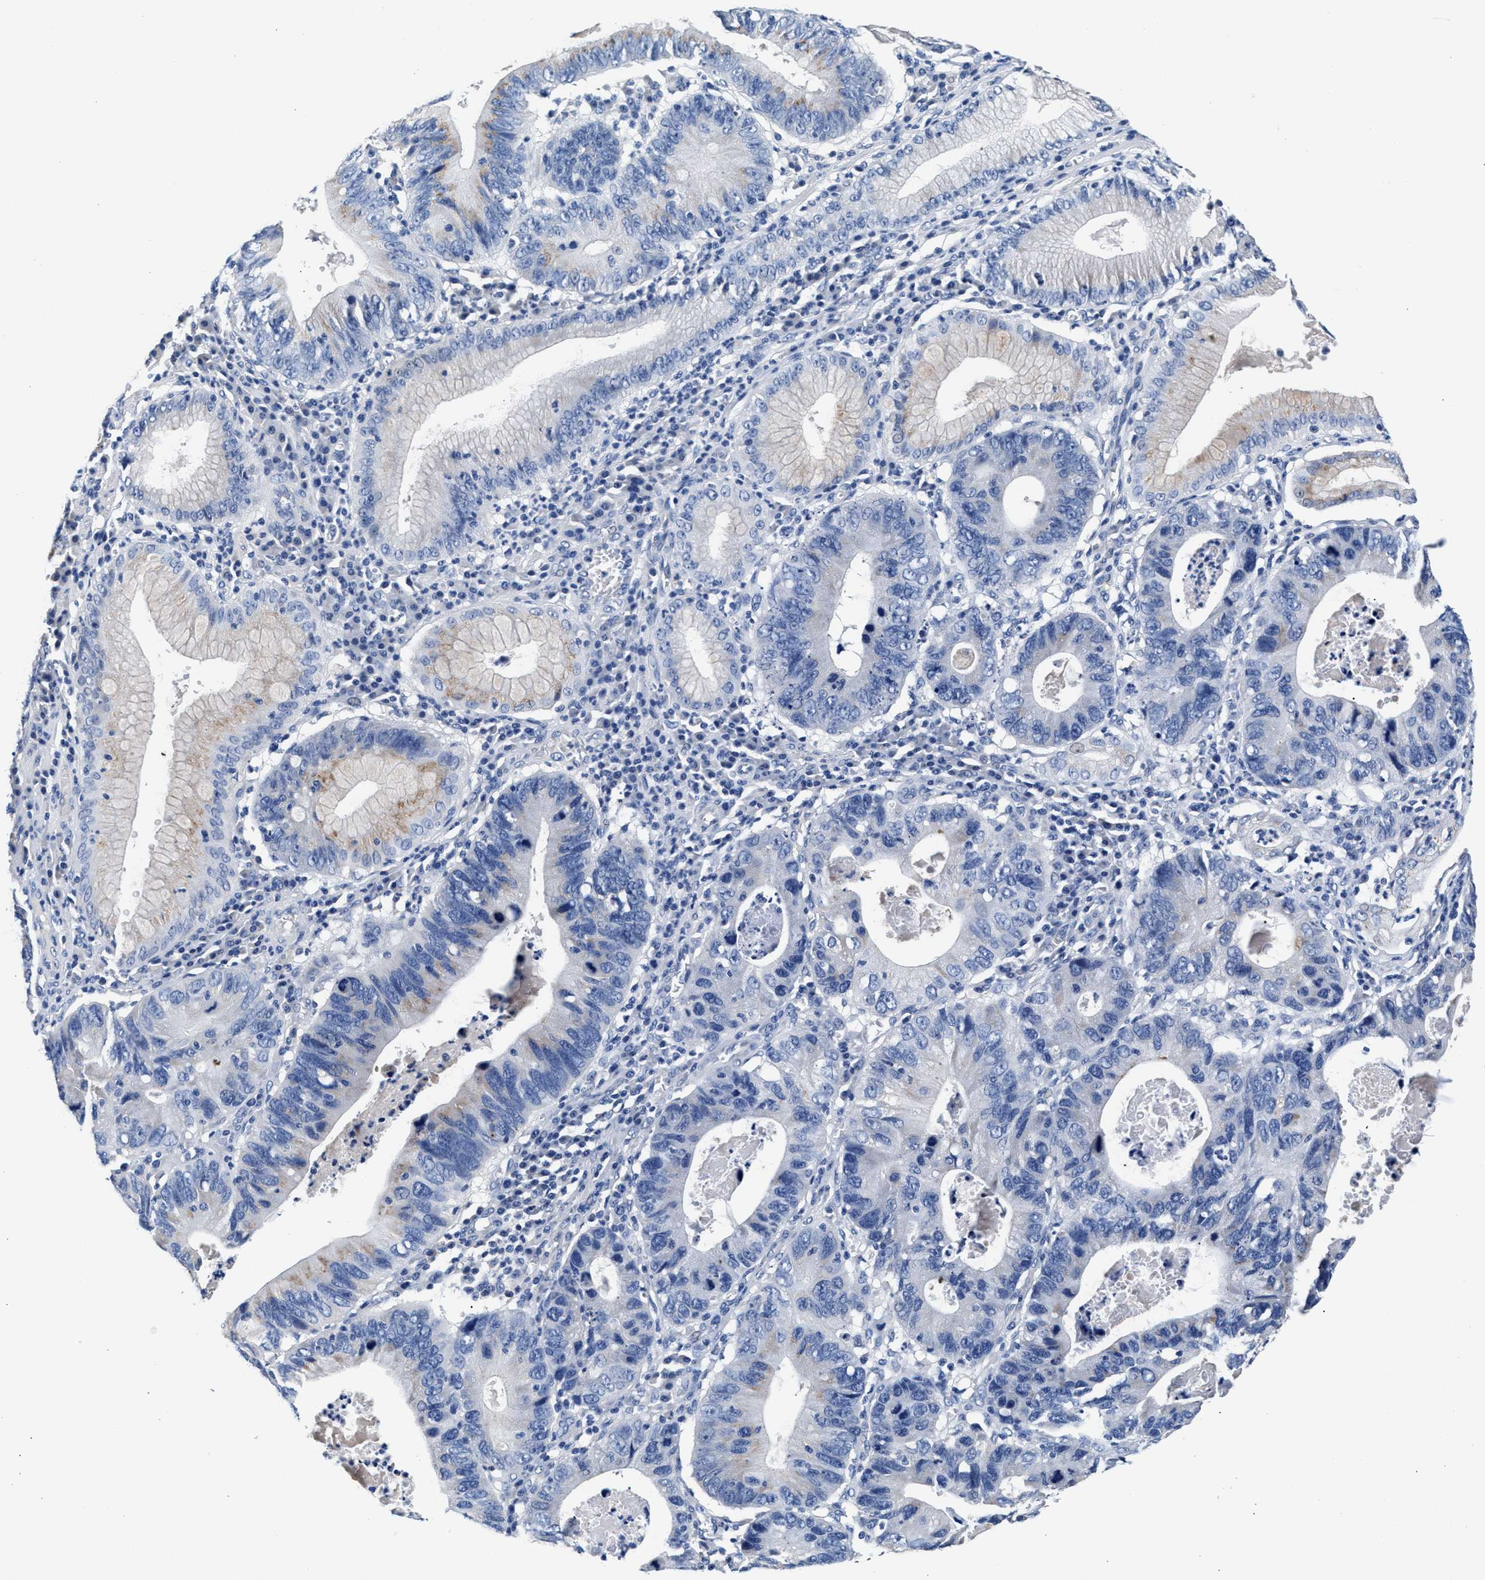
{"staining": {"intensity": "weak", "quantity": "<25%", "location": "cytoplasmic/membranous"}, "tissue": "stomach cancer", "cell_type": "Tumor cells", "image_type": "cancer", "snomed": [{"axis": "morphology", "description": "Adenocarcinoma, NOS"}, {"axis": "topography", "description": "Stomach"}], "caption": "The micrograph displays no staining of tumor cells in stomach cancer (adenocarcinoma).", "gene": "GSTM1", "patient": {"sex": "male", "age": 59}}